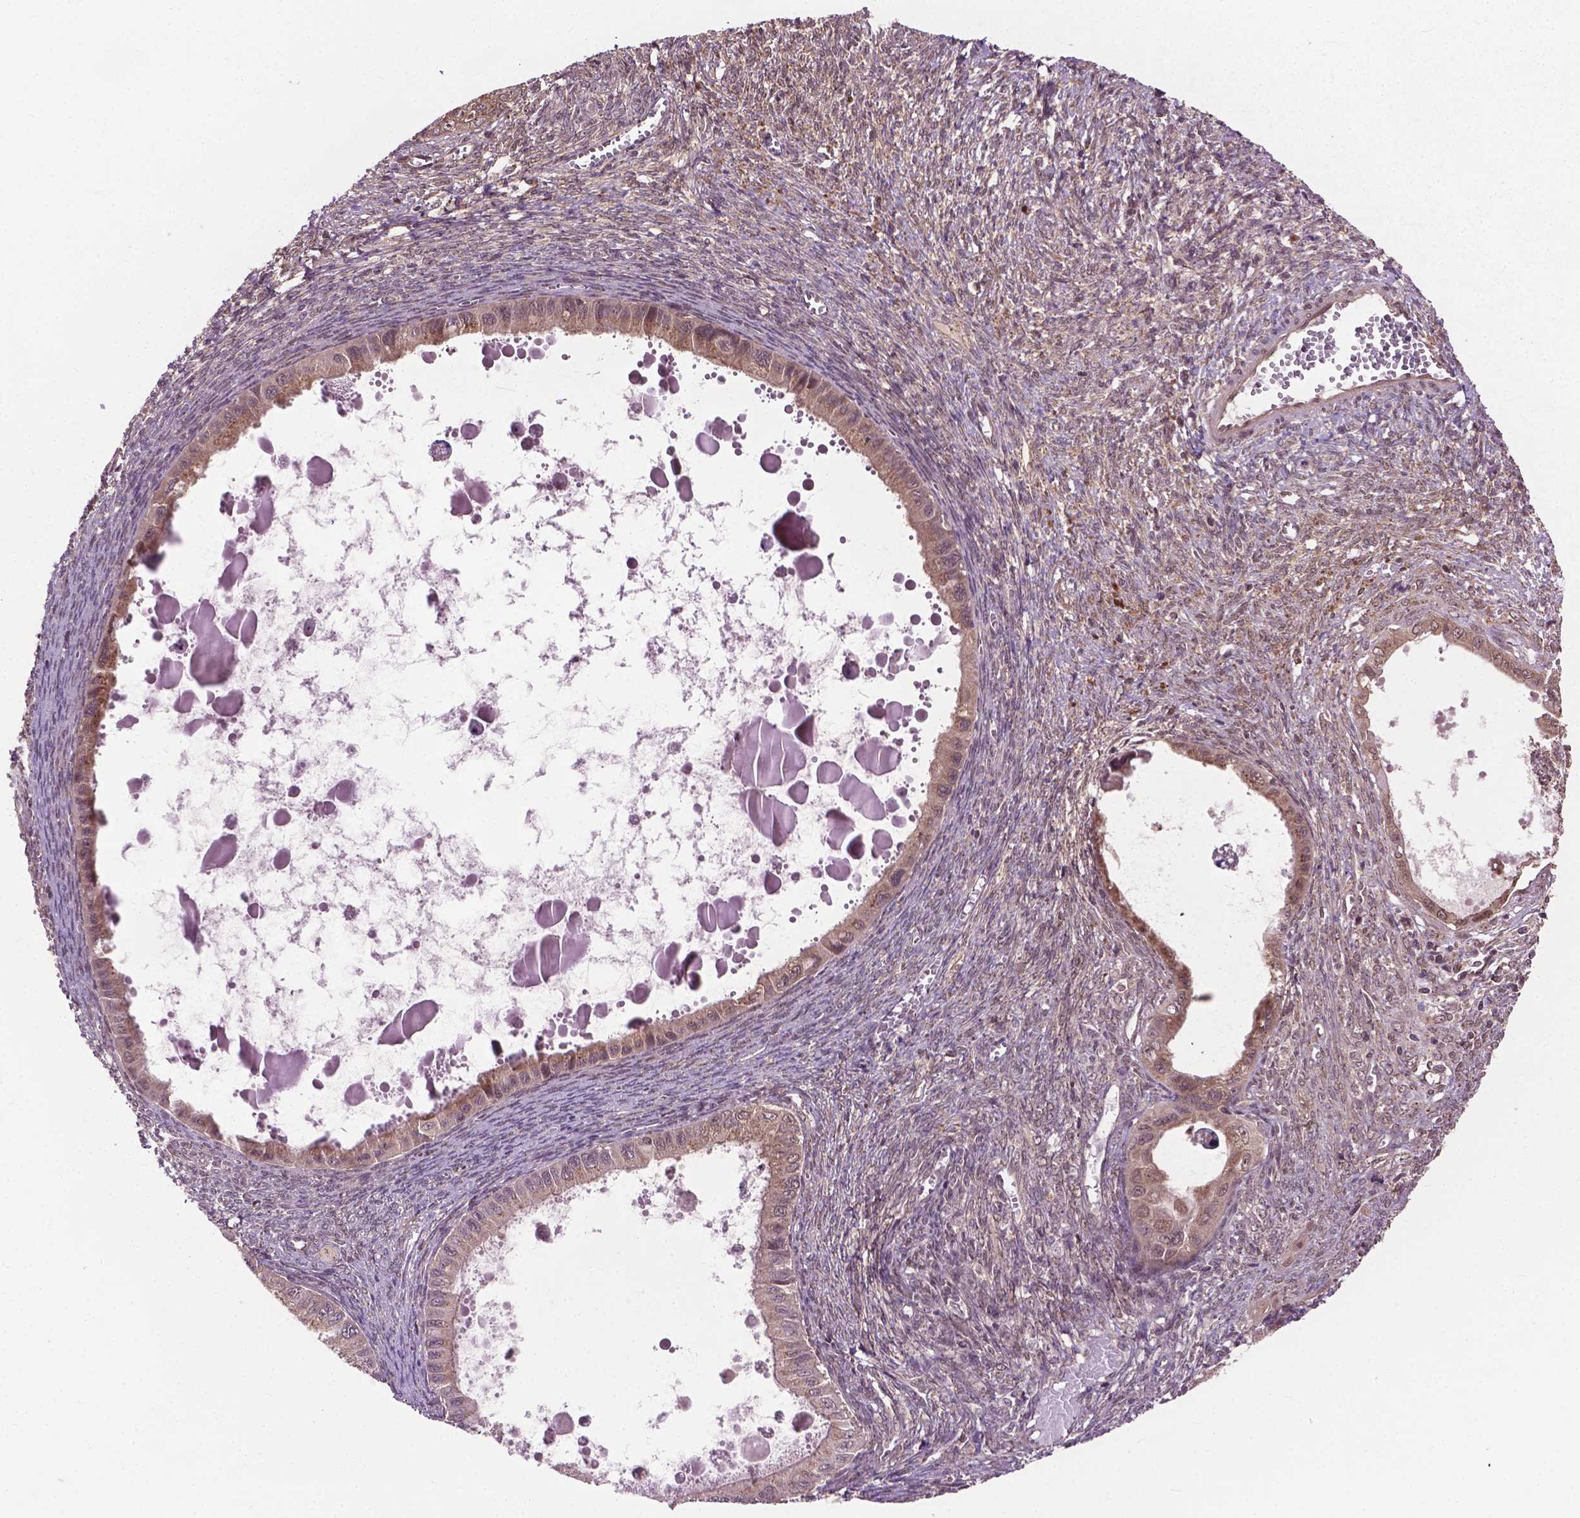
{"staining": {"intensity": "weak", "quantity": ">75%", "location": "cytoplasmic/membranous"}, "tissue": "ovarian cancer", "cell_type": "Tumor cells", "image_type": "cancer", "snomed": [{"axis": "morphology", "description": "Cystadenocarcinoma, mucinous, NOS"}, {"axis": "topography", "description": "Ovary"}], "caption": "Ovarian cancer tissue displays weak cytoplasmic/membranous staining in approximately >75% of tumor cells (IHC, brightfield microscopy, high magnification).", "gene": "PPP1CB", "patient": {"sex": "female", "age": 64}}